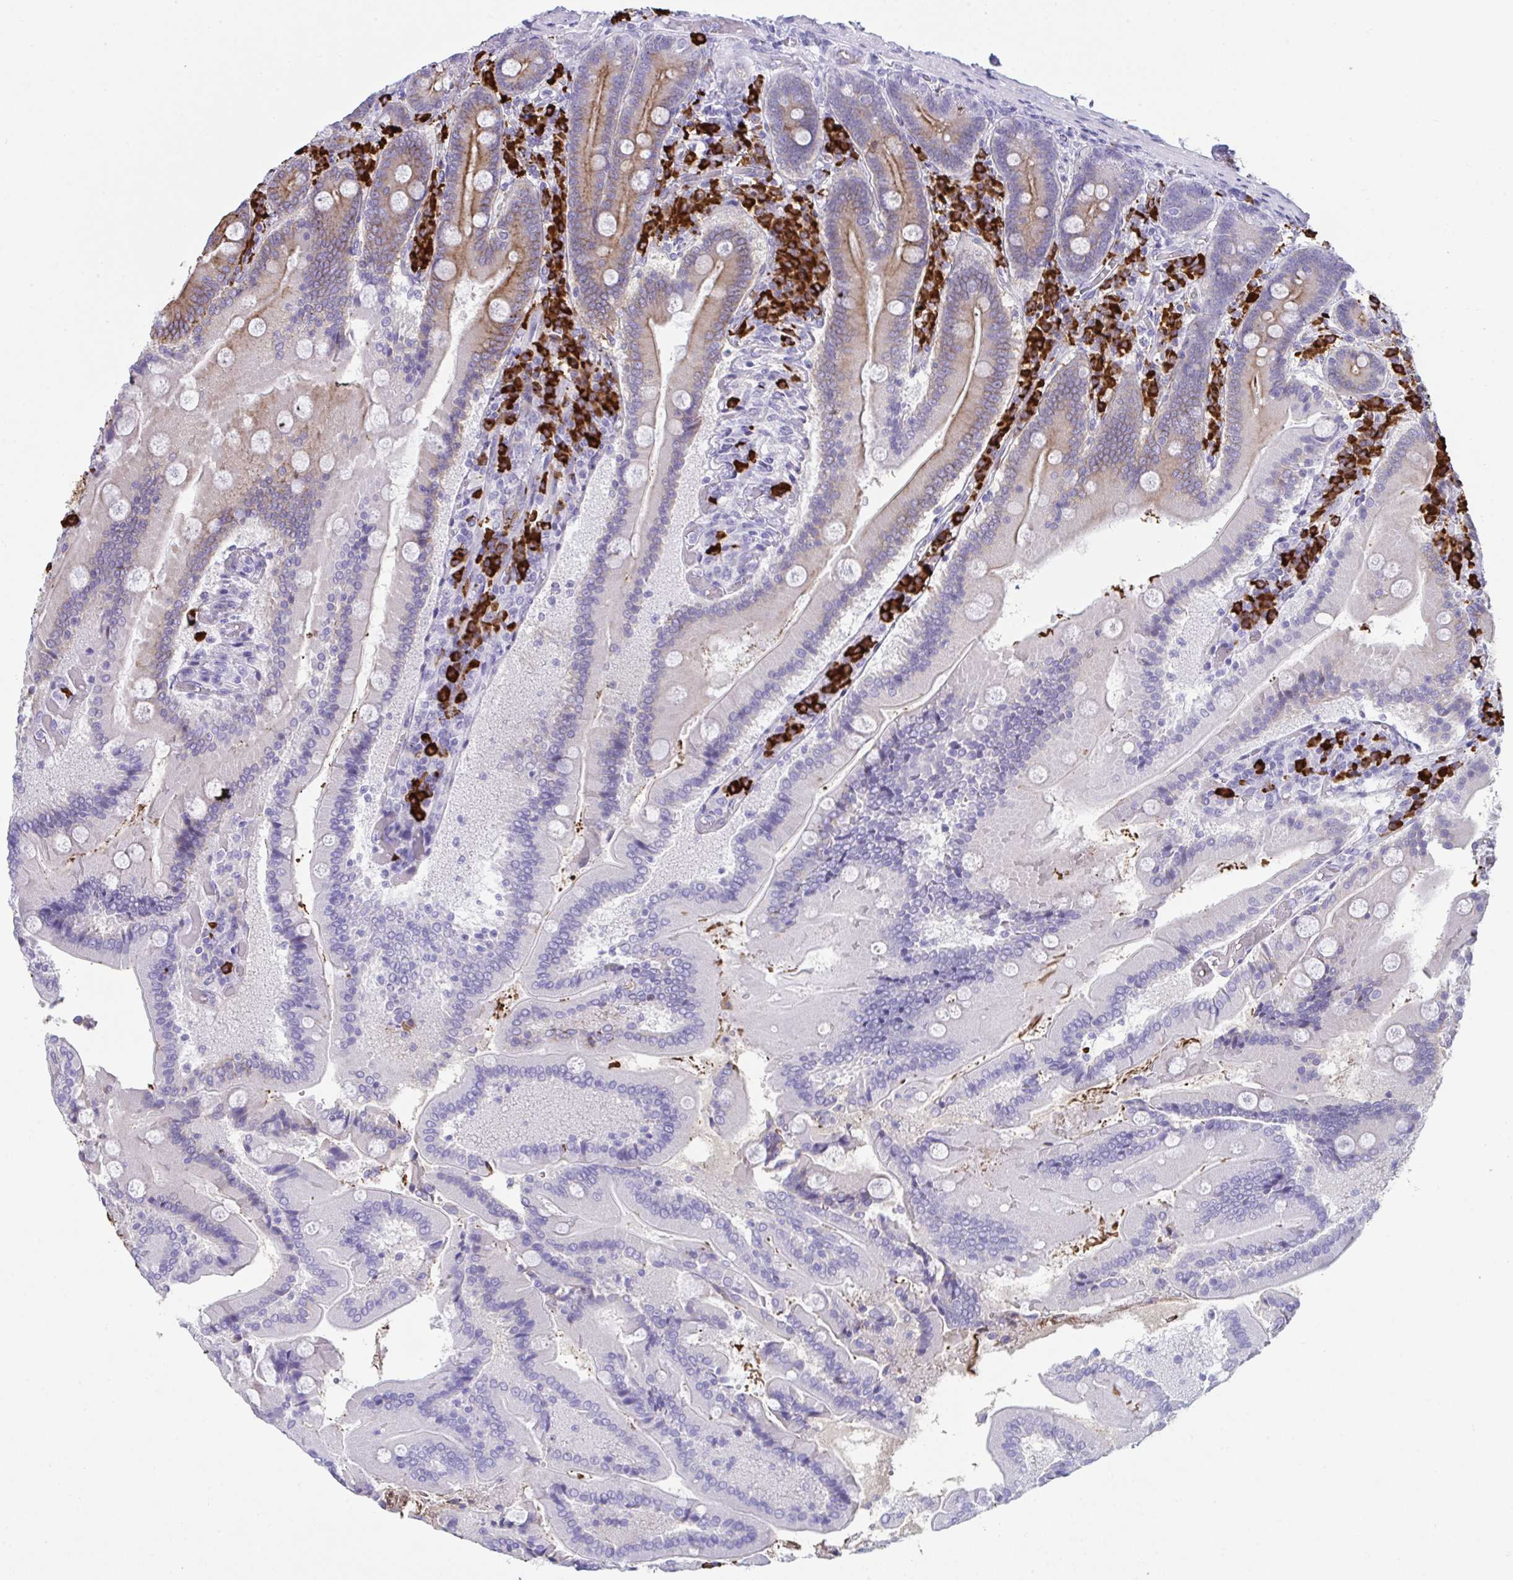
{"staining": {"intensity": "moderate", "quantity": "<25%", "location": "cytoplasmic/membranous"}, "tissue": "duodenum", "cell_type": "Glandular cells", "image_type": "normal", "snomed": [{"axis": "morphology", "description": "Normal tissue, NOS"}, {"axis": "topography", "description": "Duodenum"}], "caption": "A brown stain highlights moderate cytoplasmic/membranous expression of a protein in glandular cells of normal human duodenum.", "gene": "JCHAIN", "patient": {"sex": "female", "age": 62}}